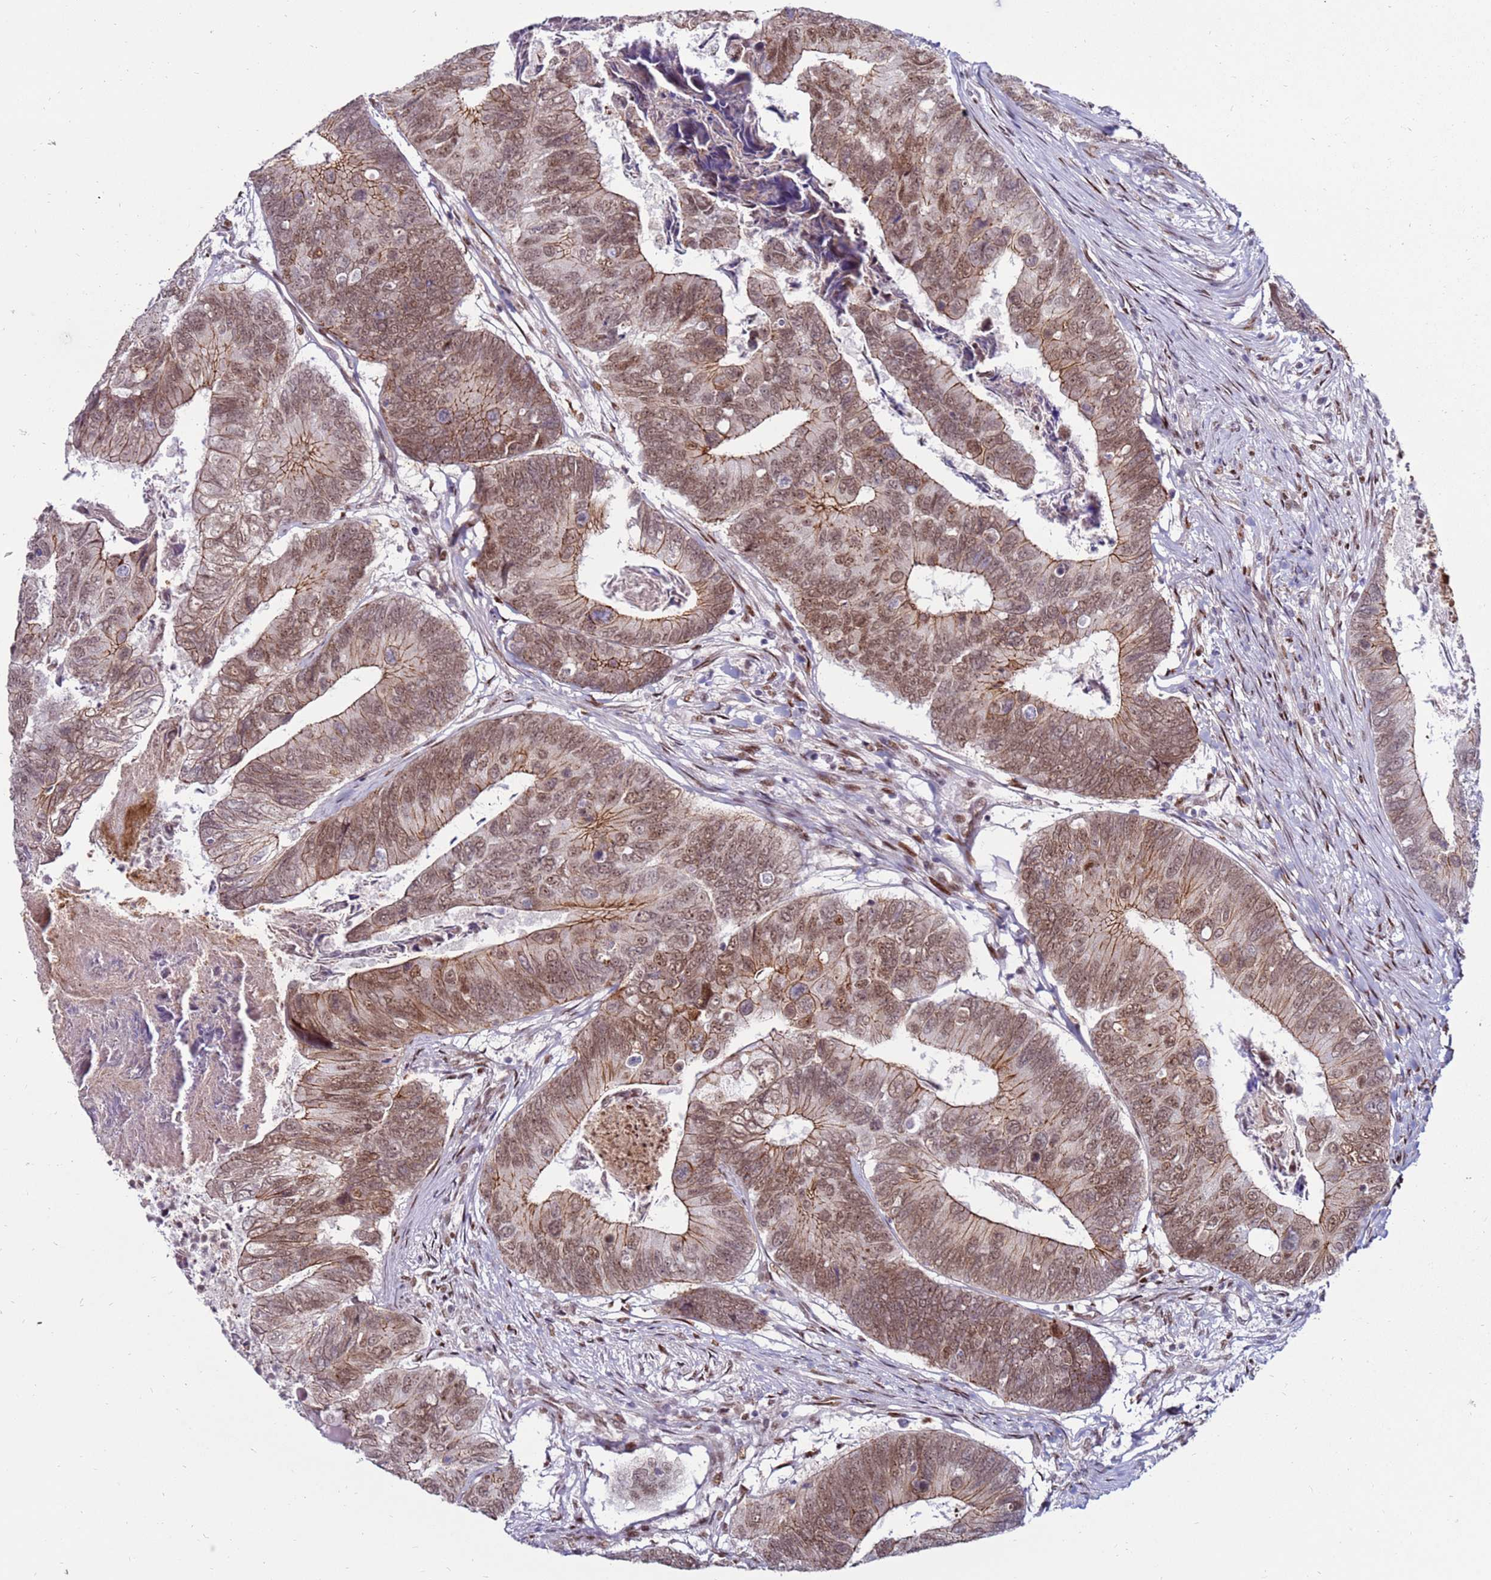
{"staining": {"intensity": "moderate", "quantity": ">75%", "location": "cytoplasmic/membranous,nuclear"}, "tissue": "colorectal cancer", "cell_type": "Tumor cells", "image_type": "cancer", "snomed": [{"axis": "morphology", "description": "Adenocarcinoma, NOS"}, {"axis": "topography", "description": "Colon"}], "caption": "This photomicrograph reveals immunohistochemistry (IHC) staining of human colorectal cancer, with medium moderate cytoplasmic/membranous and nuclear expression in approximately >75% of tumor cells.", "gene": "KPNA4", "patient": {"sex": "female", "age": 67}}